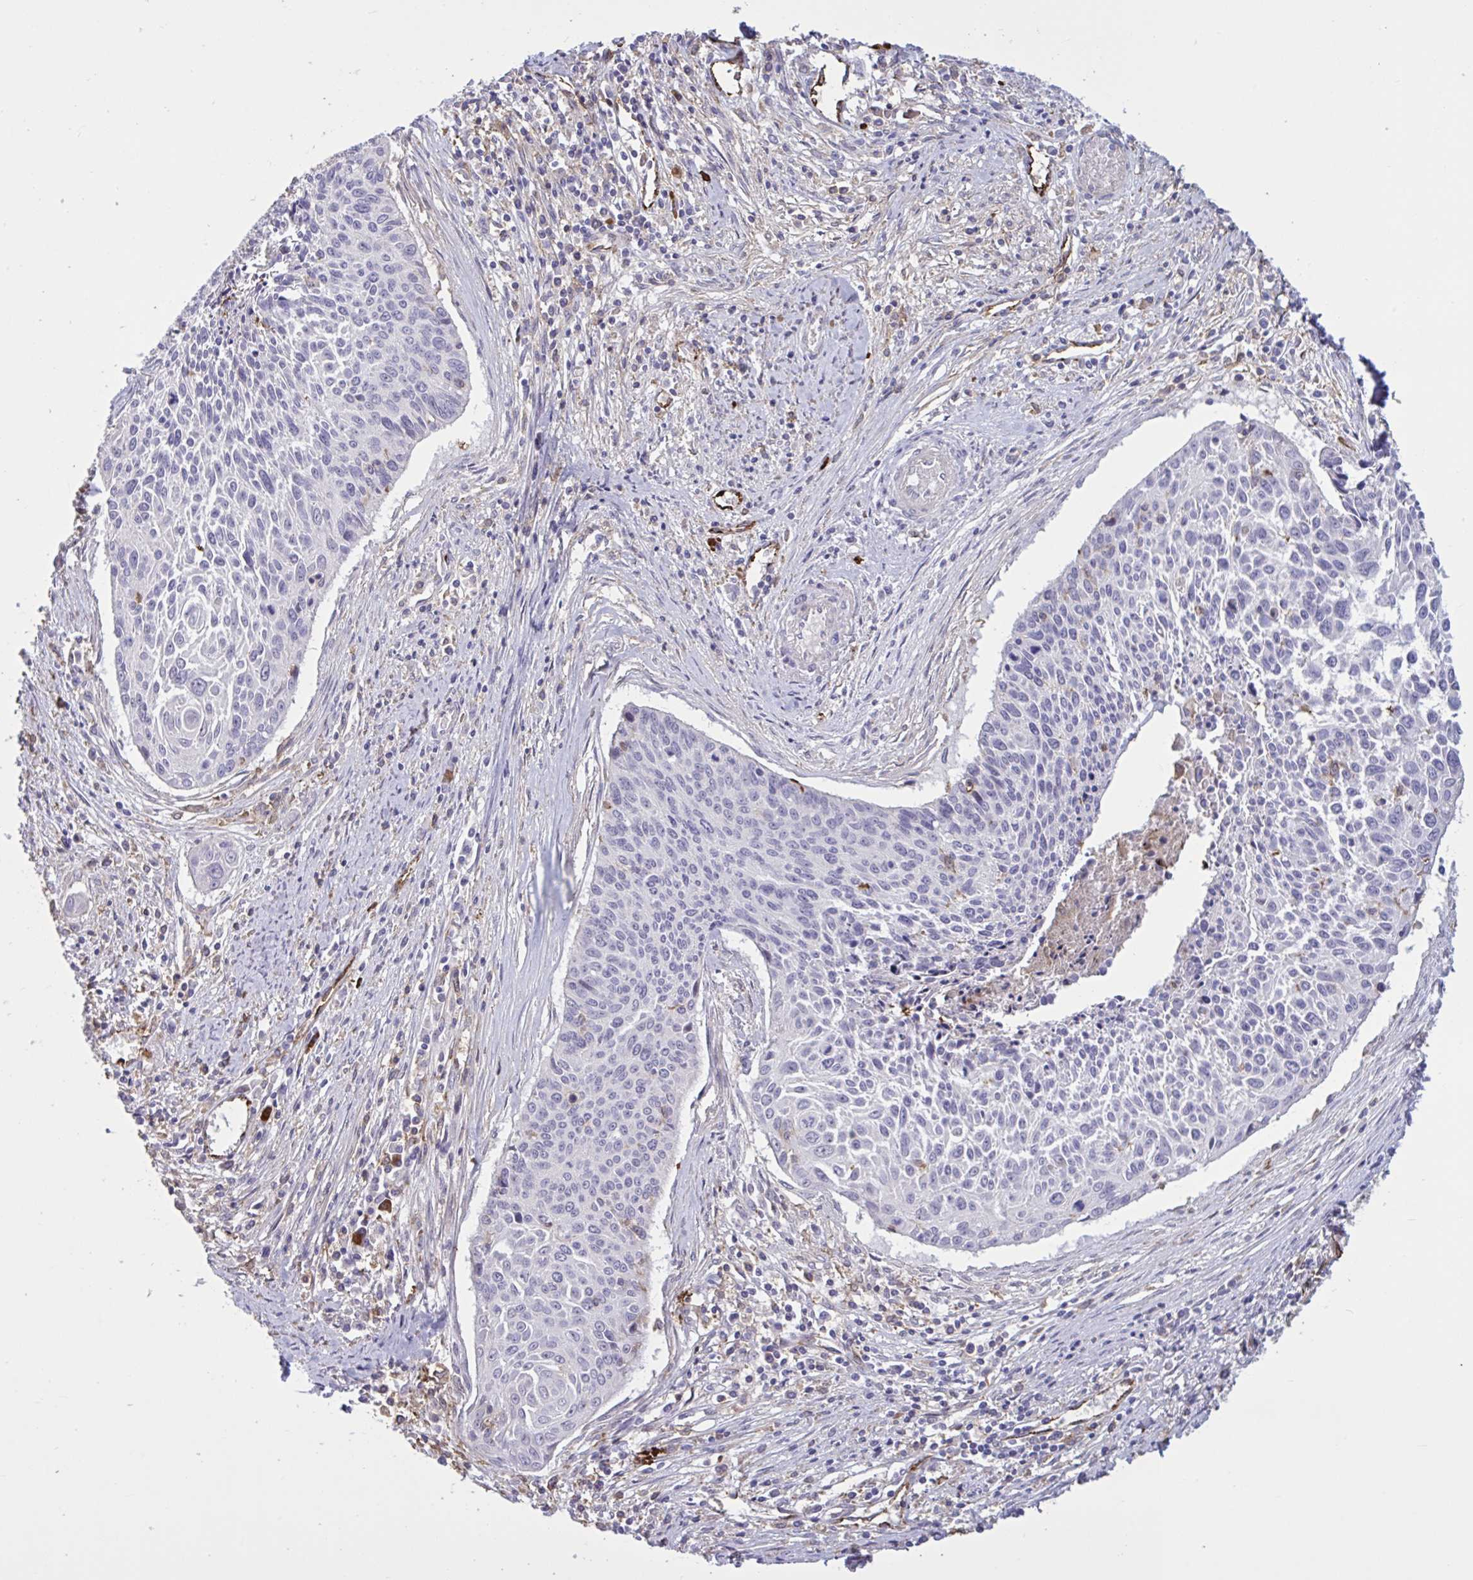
{"staining": {"intensity": "negative", "quantity": "none", "location": "none"}, "tissue": "cervical cancer", "cell_type": "Tumor cells", "image_type": "cancer", "snomed": [{"axis": "morphology", "description": "Squamous cell carcinoma, NOS"}, {"axis": "topography", "description": "Cervix"}], "caption": "Immunohistochemical staining of cervical cancer (squamous cell carcinoma) demonstrates no significant positivity in tumor cells.", "gene": "CD101", "patient": {"sex": "female", "age": 55}}